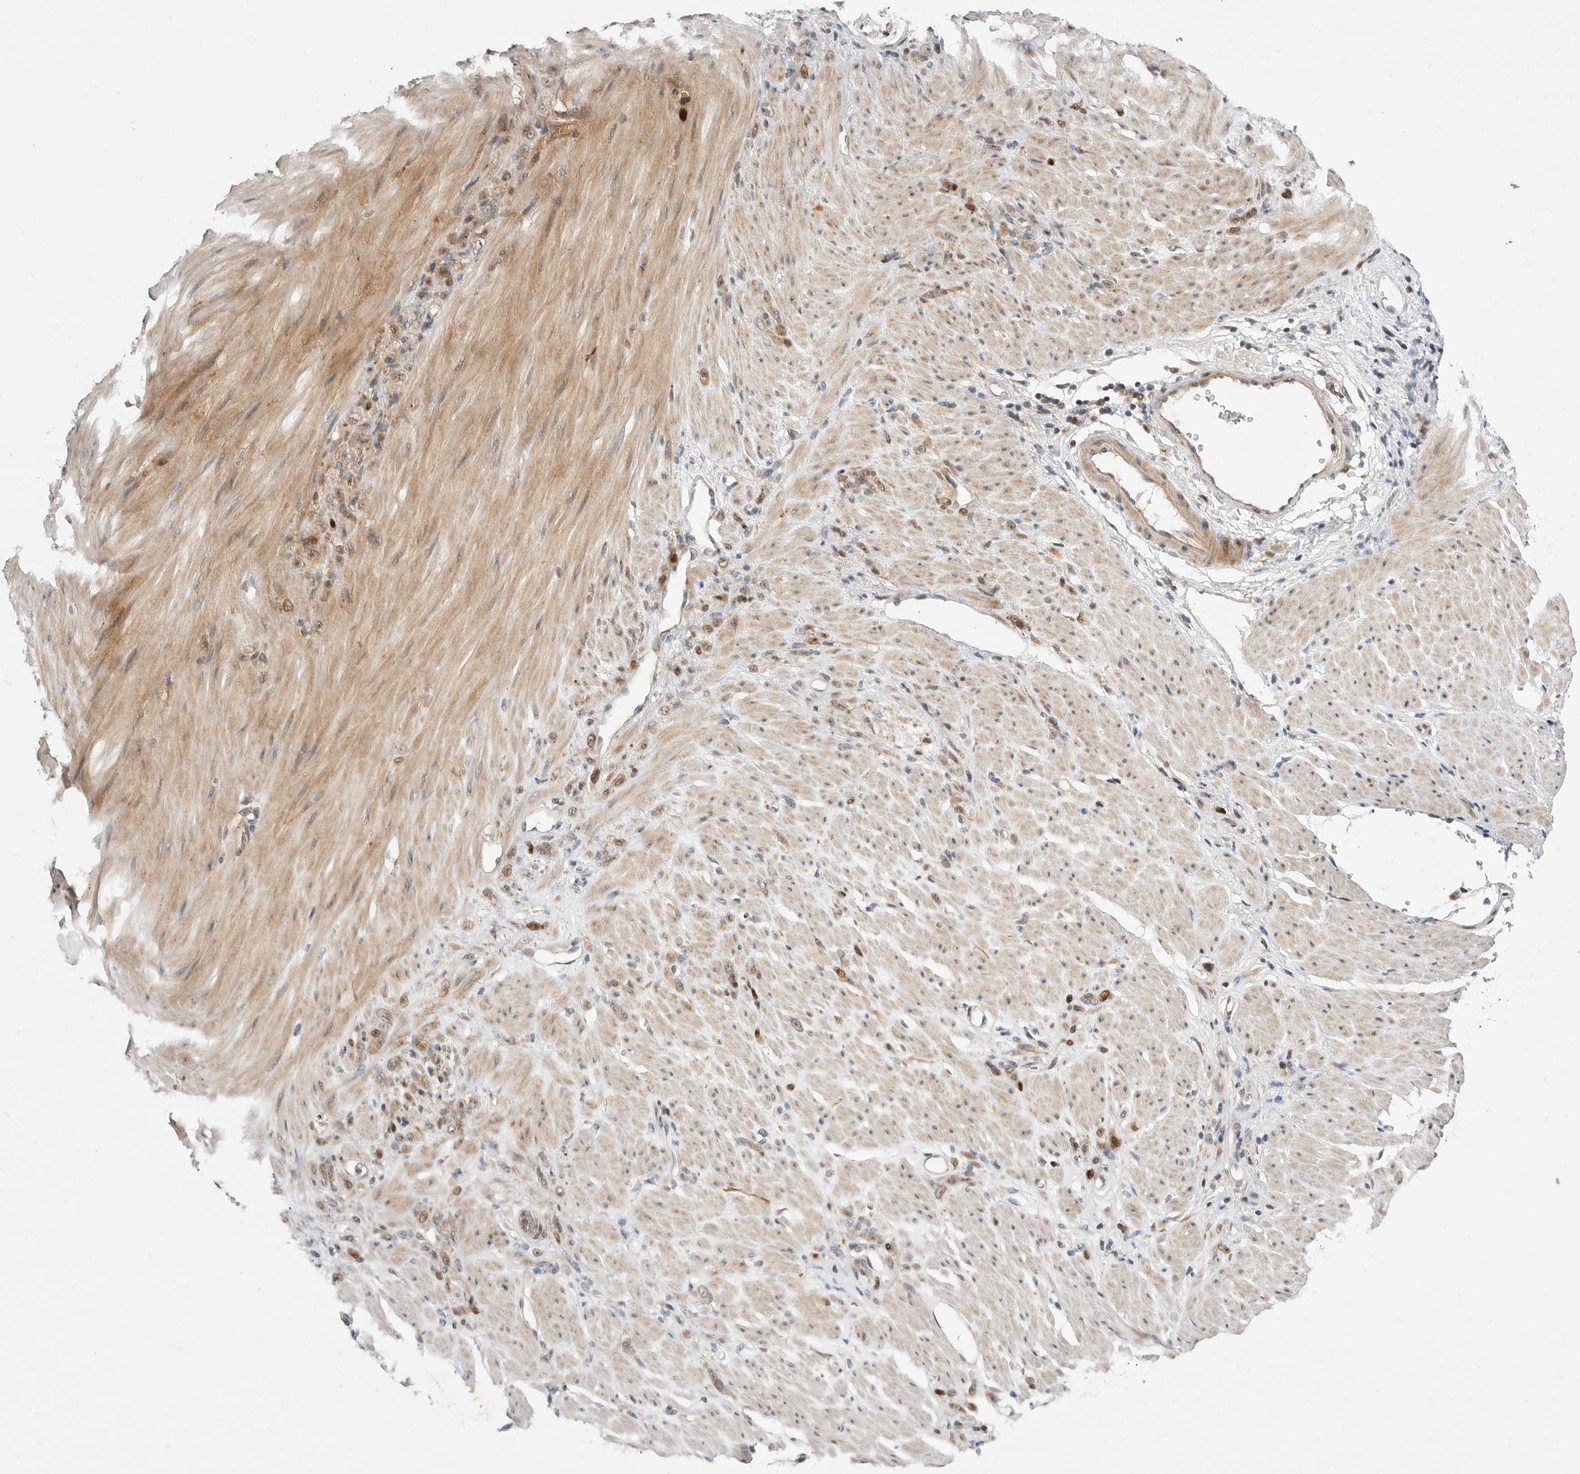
{"staining": {"intensity": "moderate", "quantity": ">75%", "location": "nuclear"}, "tissue": "stomach cancer", "cell_type": "Tumor cells", "image_type": "cancer", "snomed": [{"axis": "morphology", "description": "Normal tissue, NOS"}, {"axis": "morphology", "description": "Adenocarcinoma, NOS"}, {"axis": "topography", "description": "Stomach"}], "caption": "Tumor cells exhibit moderate nuclear positivity in about >75% of cells in stomach cancer (adenocarcinoma). (Brightfield microscopy of DAB IHC at high magnification).", "gene": "CSNK1G3", "patient": {"sex": "male", "age": 82}}